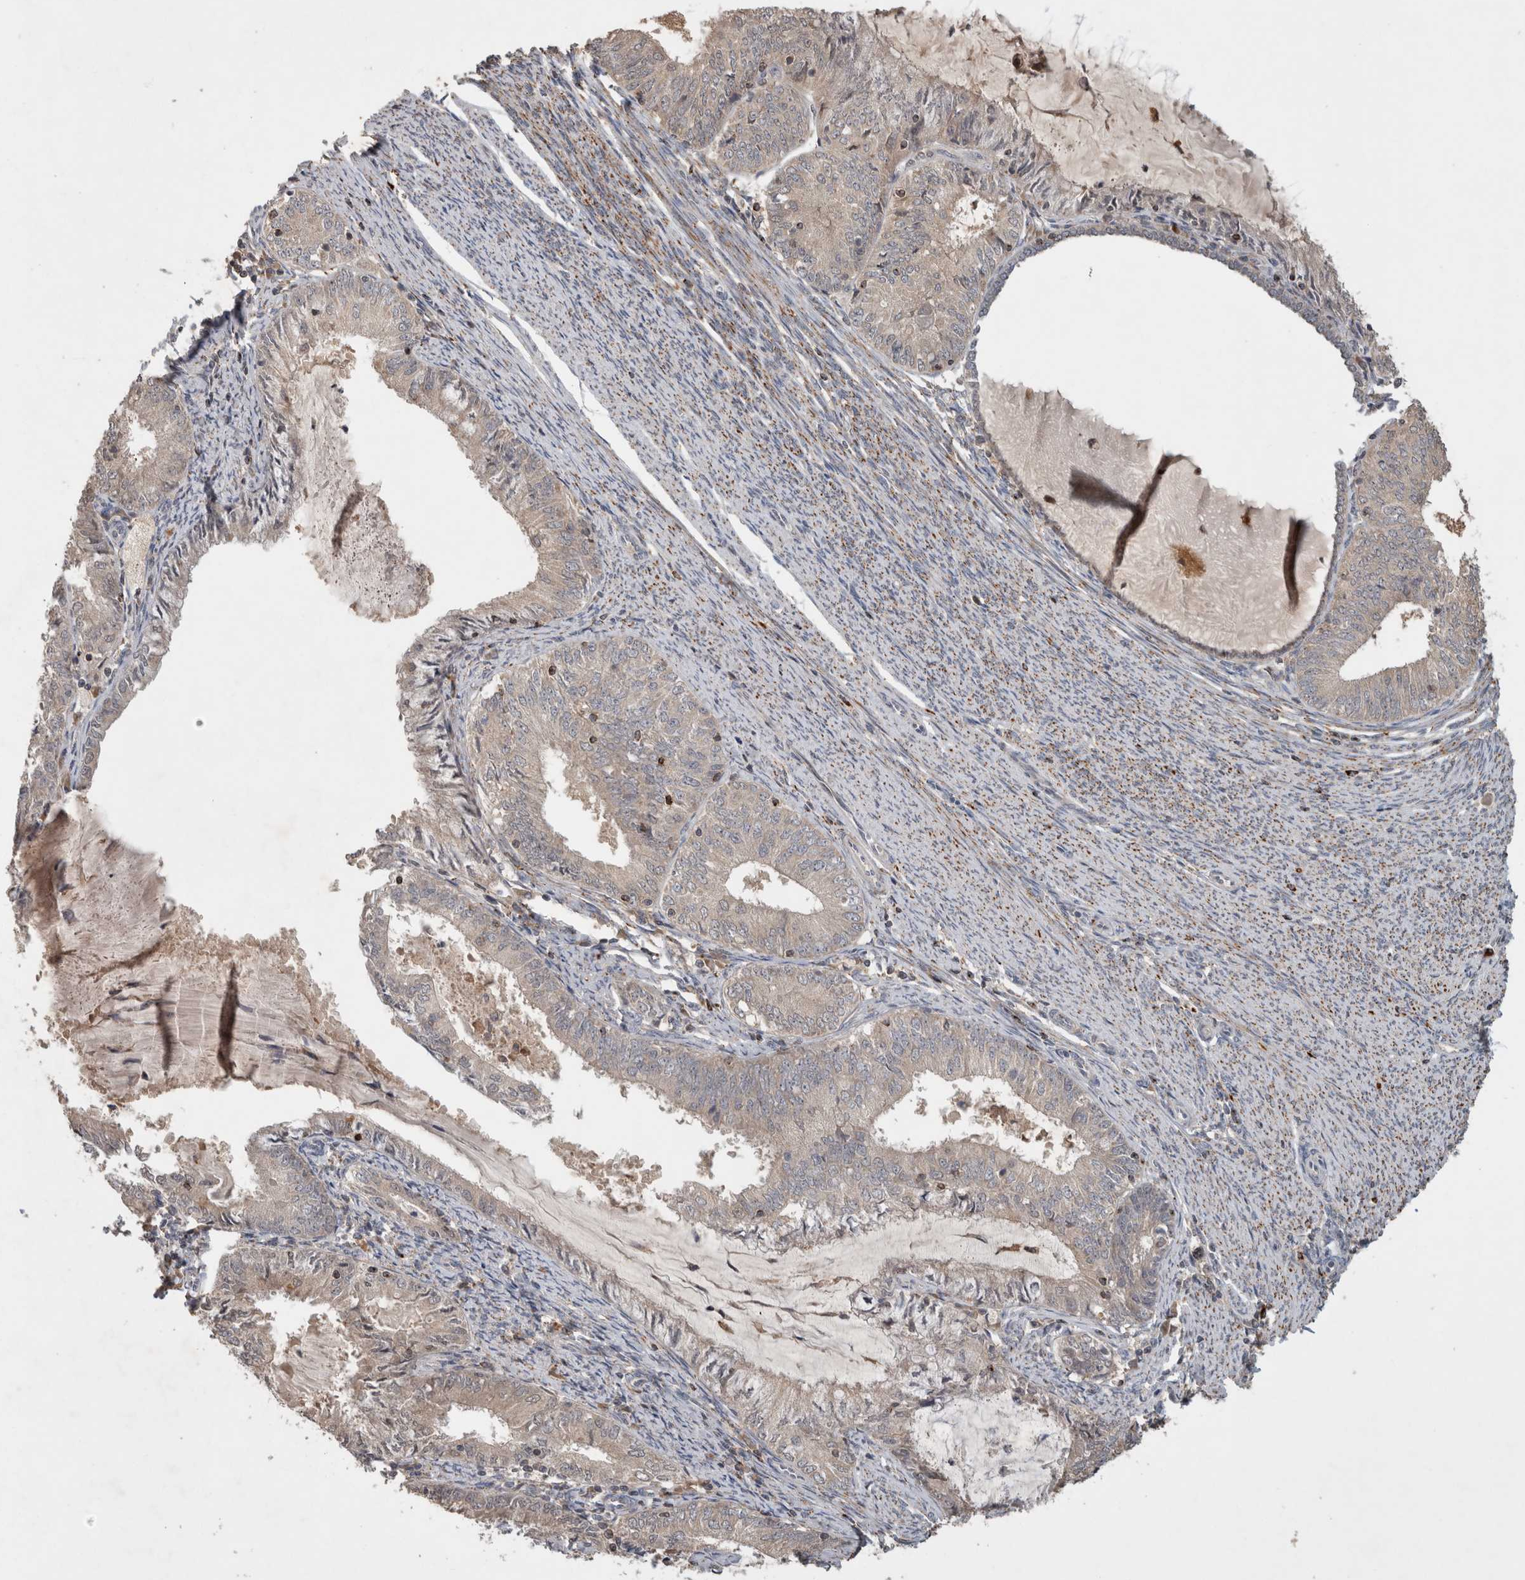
{"staining": {"intensity": "negative", "quantity": "none", "location": "none"}, "tissue": "endometrial cancer", "cell_type": "Tumor cells", "image_type": "cancer", "snomed": [{"axis": "morphology", "description": "Adenocarcinoma, NOS"}, {"axis": "topography", "description": "Endometrium"}], "caption": "This is a histopathology image of immunohistochemistry staining of endometrial cancer, which shows no expression in tumor cells. (DAB (3,3'-diaminobenzidine) IHC visualized using brightfield microscopy, high magnification).", "gene": "SERAC1", "patient": {"sex": "female", "age": 57}}